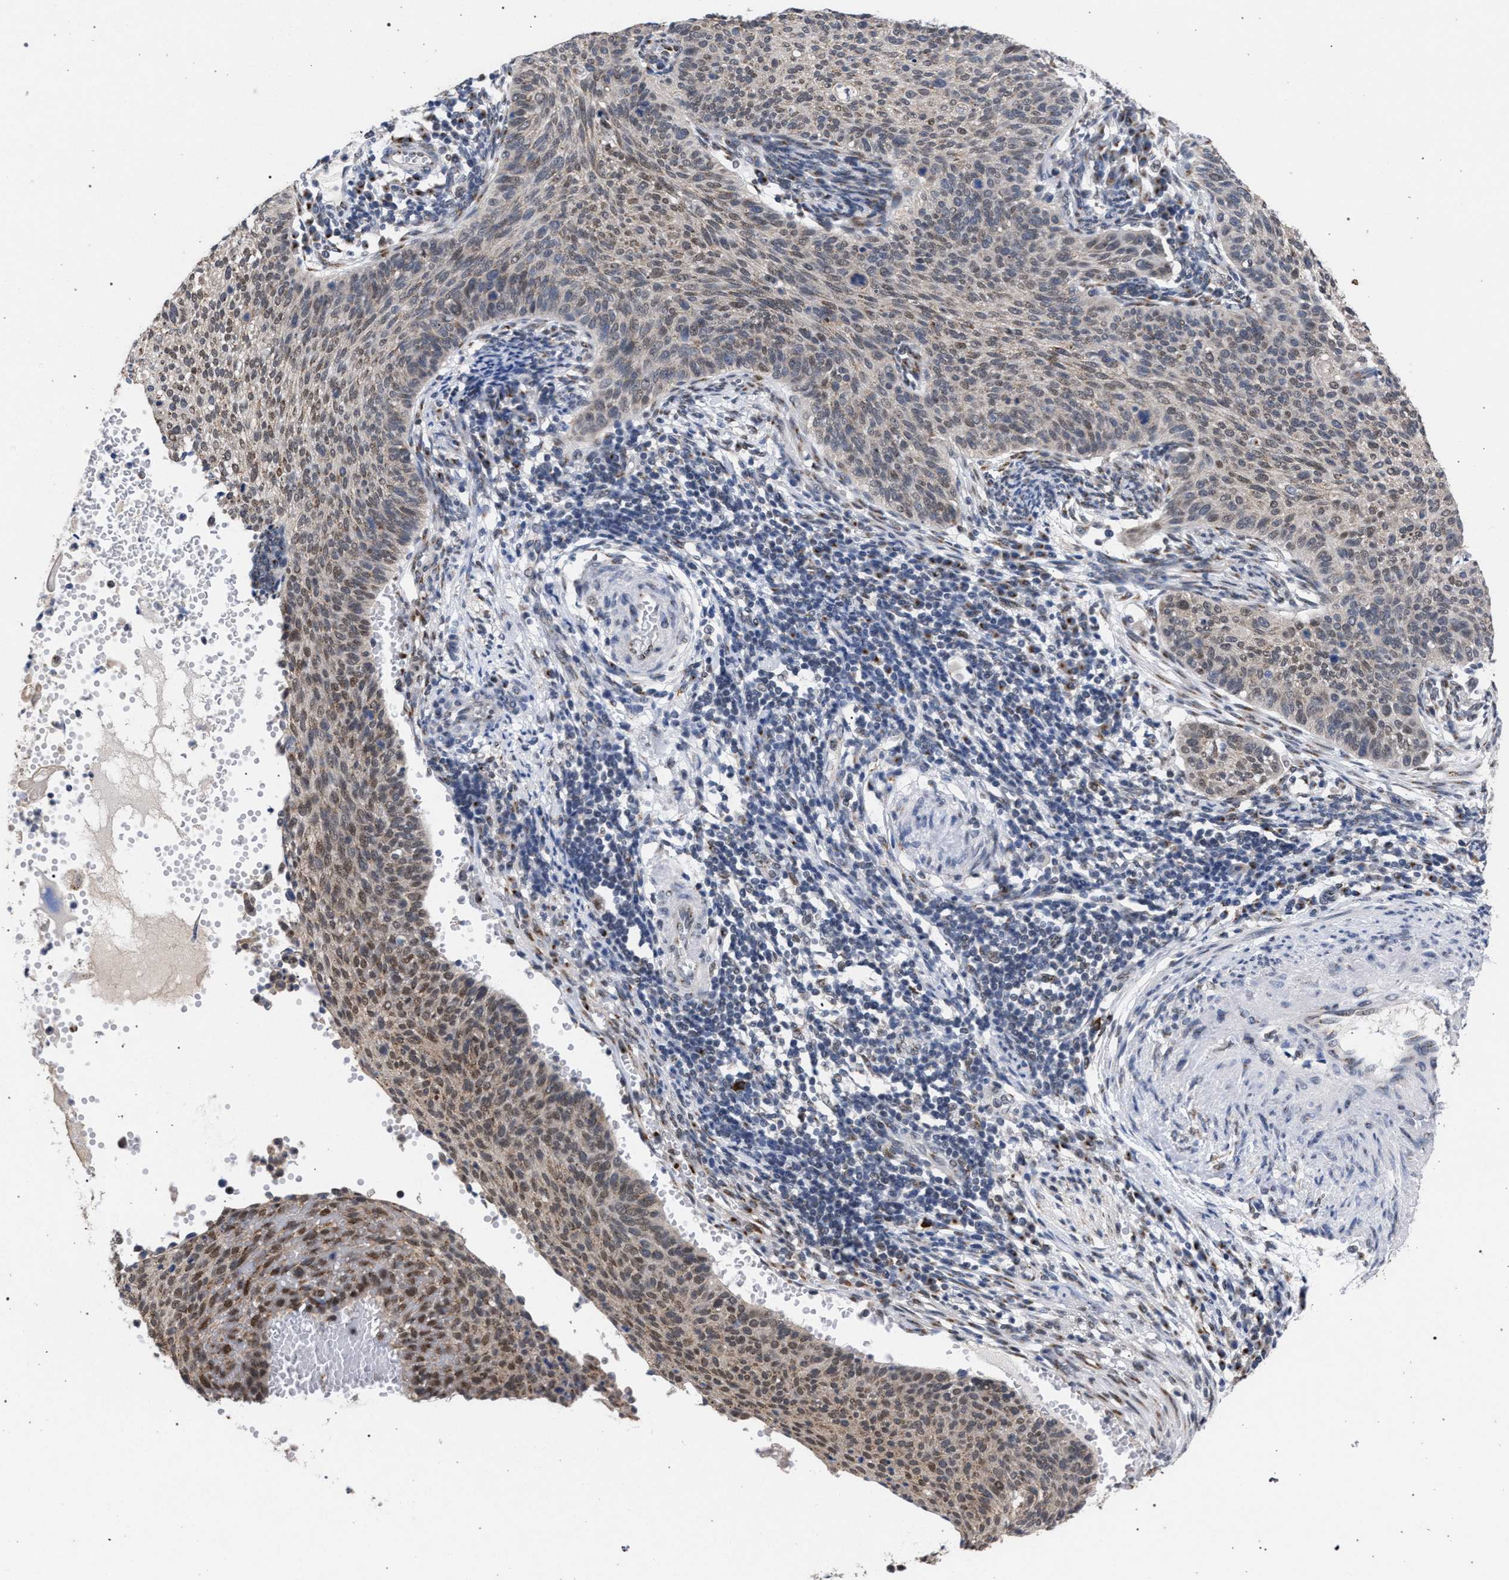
{"staining": {"intensity": "weak", "quantity": ">75%", "location": "cytoplasmic/membranous,nuclear"}, "tissue": "cervical cancer", "cell_type": "Tumor cells", "image_type": "cancer", "snomed": [{"axis": "morphology", "description": "Squamous cell carcinoma, NOS"}, {"axis": "topography", "description": "Cervix"}], "caption": "Tumor cells exhibit weak cytoplasmic/membranous and nuclear staining in about >75% of cells in squamous cell carcinoma (cervical).", "gene": "GOLGA2", "patient": {"sex": "female", "age": 70}}